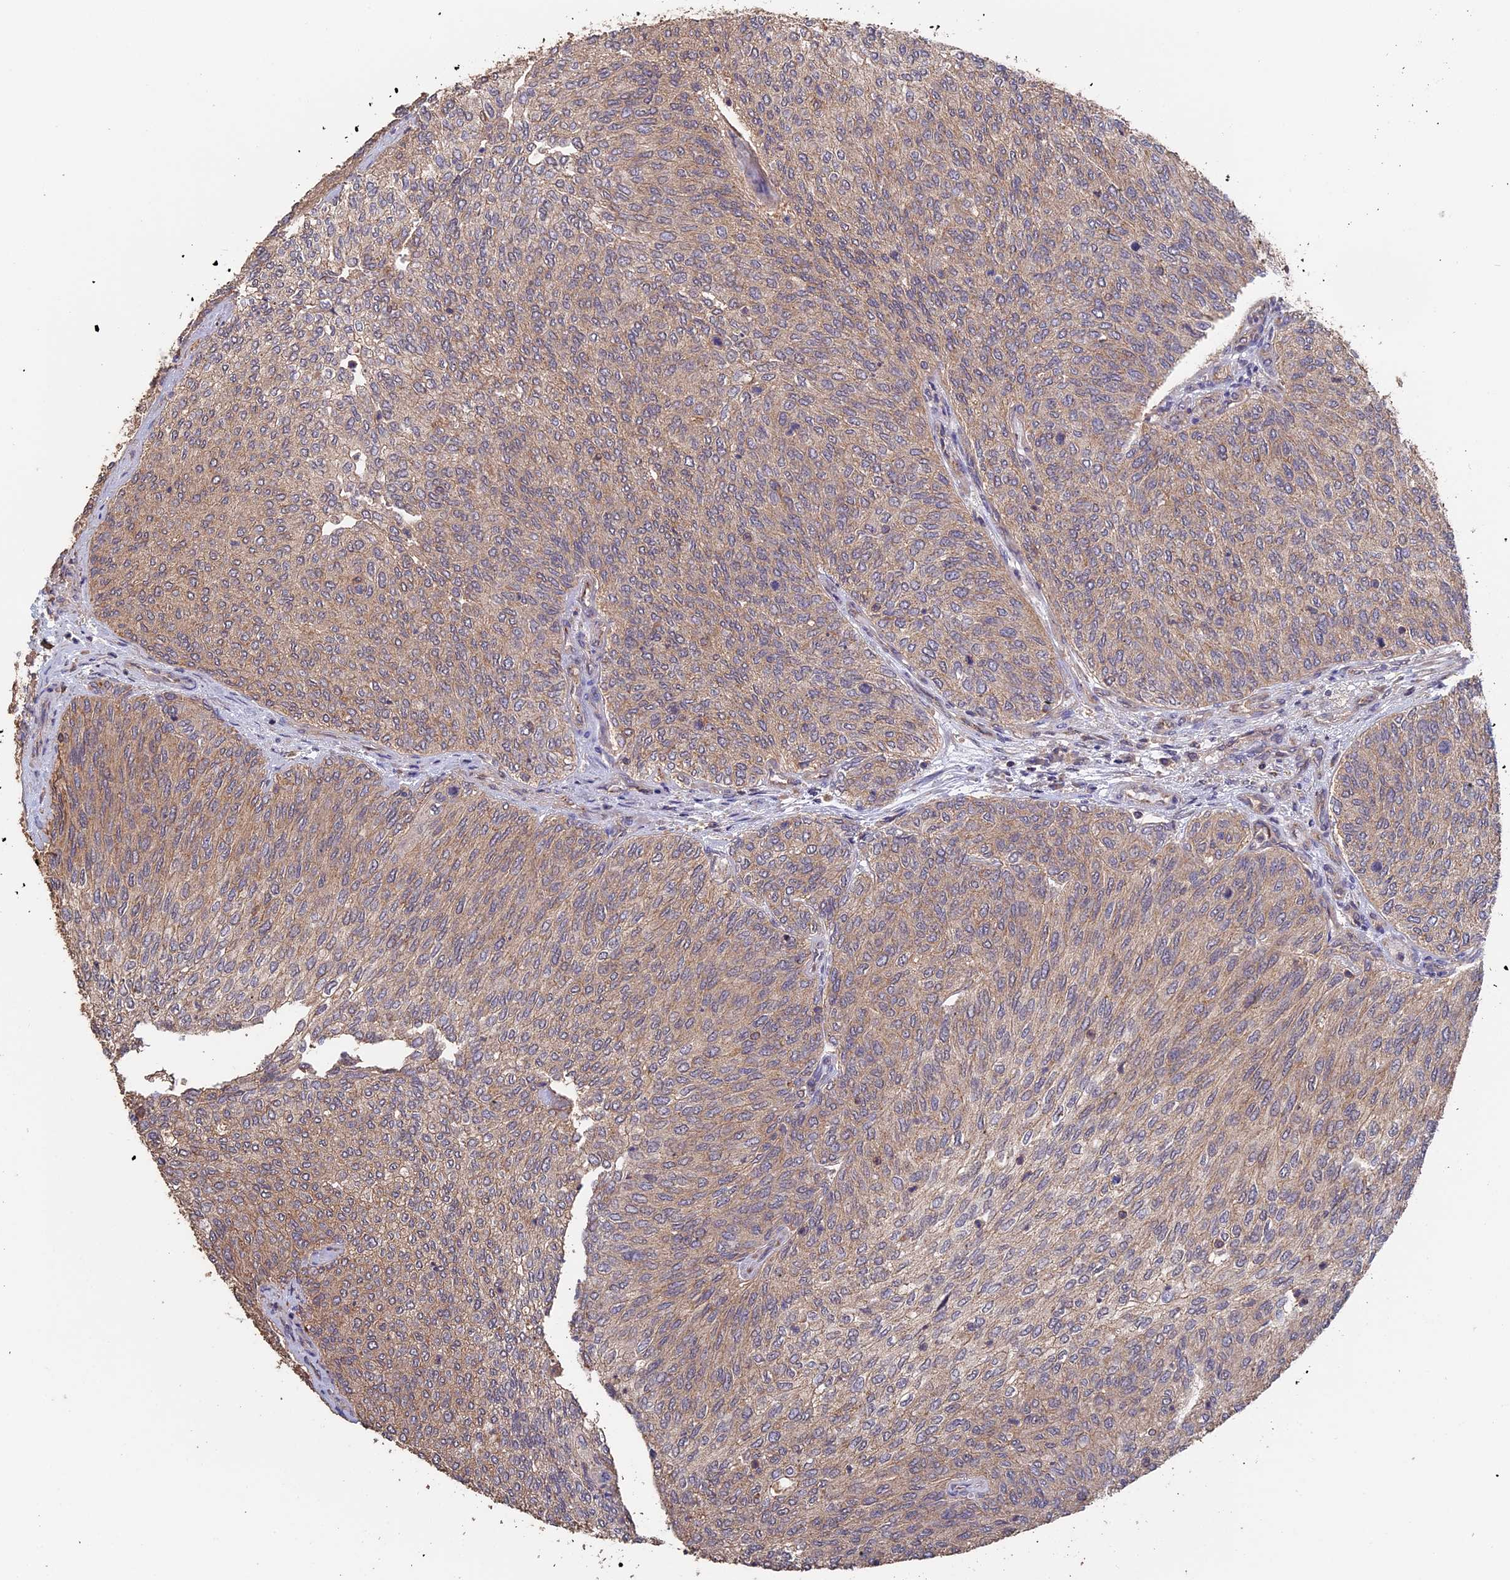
{"staining": {"intensity": "weak", "quantity": "25%-75%", "location": "cytoplasmic/membranous"}, "tissue": "urothelial cancer", "cell_type": "Tumor cells", "image_type": "cancer", "snomed": [{"axis": "morphology", "description": "Urothelial carcinoma, Low grade"}, {"axis": "topography", "description": "Urinary bladder"}], "caption": "Immunohistochemical staining of urothelial cancer displays weak cytoplasmic/membranous protein staining in about 25%-75% of tumor cells. Immunohistochemistry stains the protein of interest in brown and the nuclei are stained blue.", "gene": "PIGQ", "patient": {"sex": "female", "age": 79}}